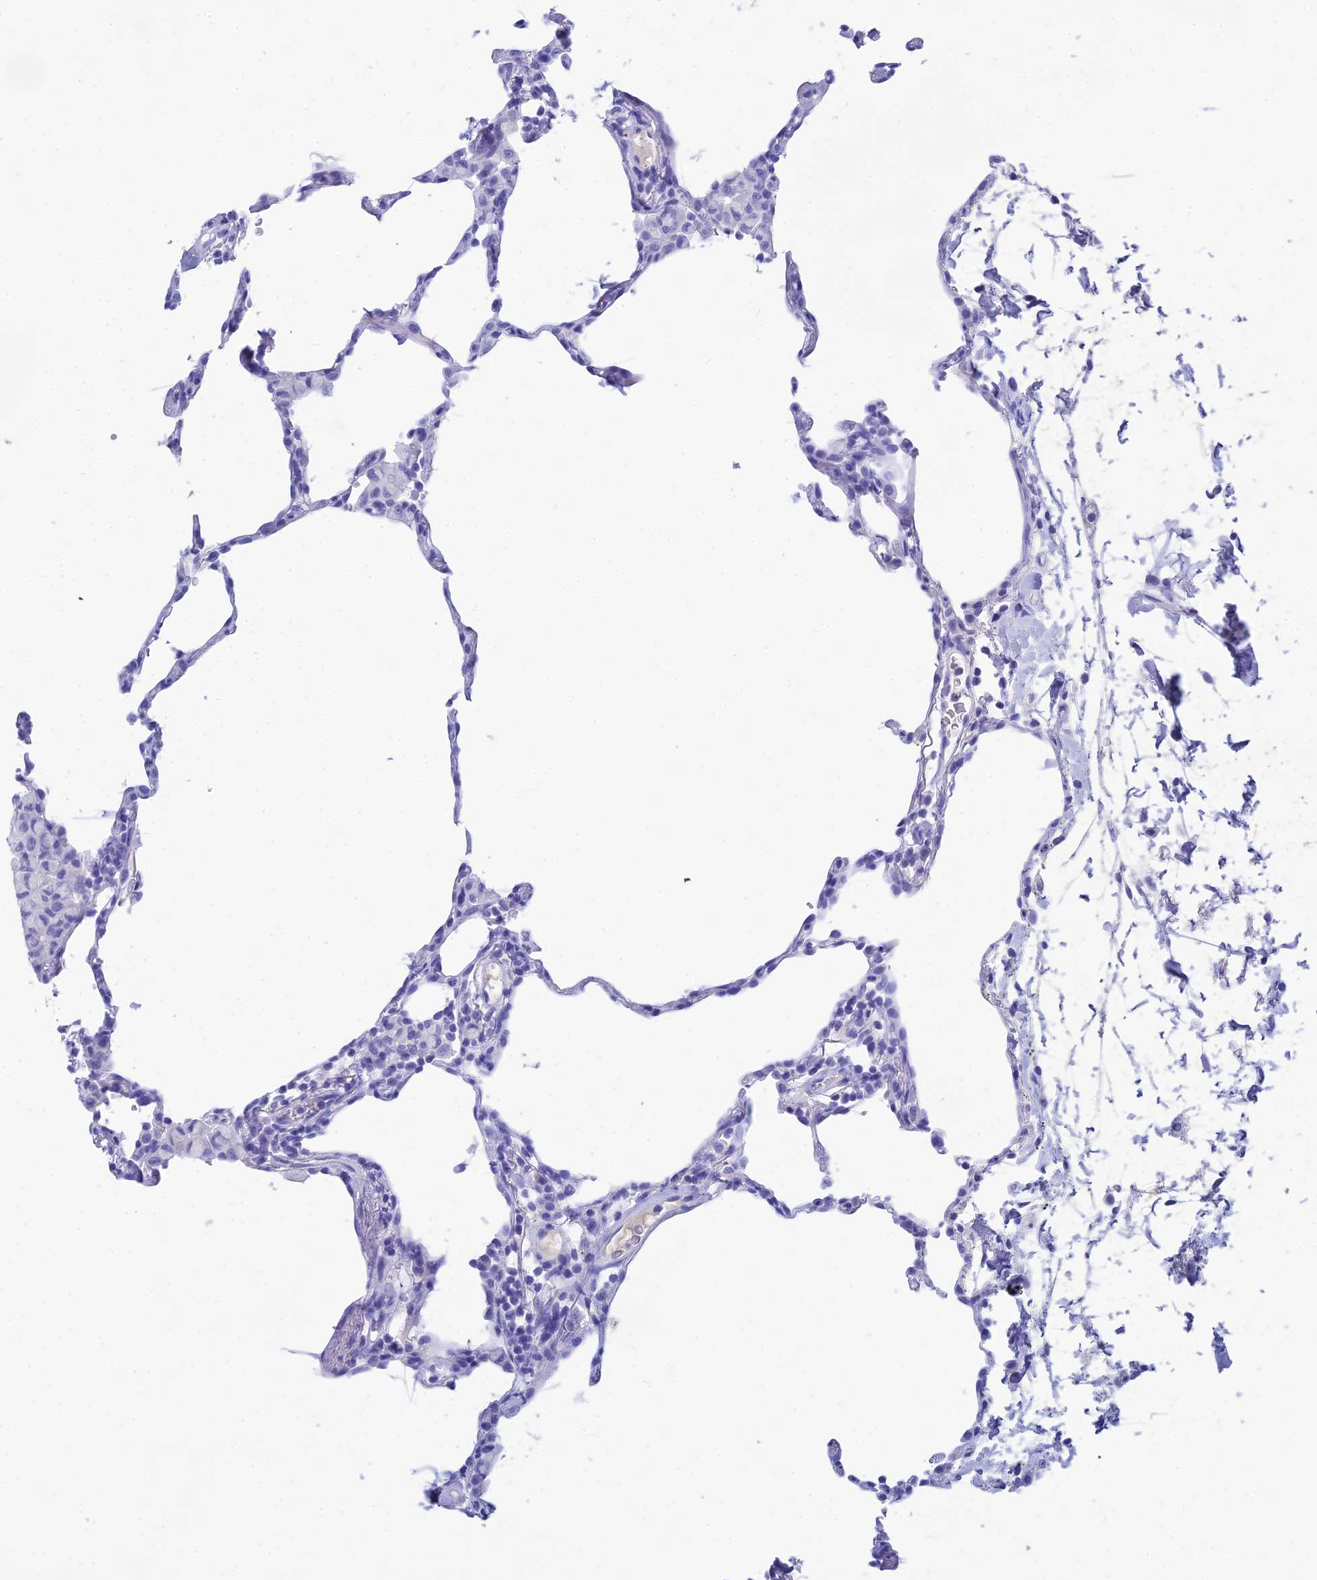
{"staining": {"intensity": "negative", "quantity": "none", "location": "none"}, "tissue": "lung", "cell_type": "Alveolar cells", "image_type": "normal", "snomed": [{"axis": "morphology", "description": "Normal tissue, NOS"}, {"axis": "topography", "description": "Lung"}], "caption": "The image demonstrates no significant expression in alveolar cells of lung. (IHC, brightfield microscopy, high magnification).", "gene": "REG1A", "patient": {"sex": "female", "age": 57}}